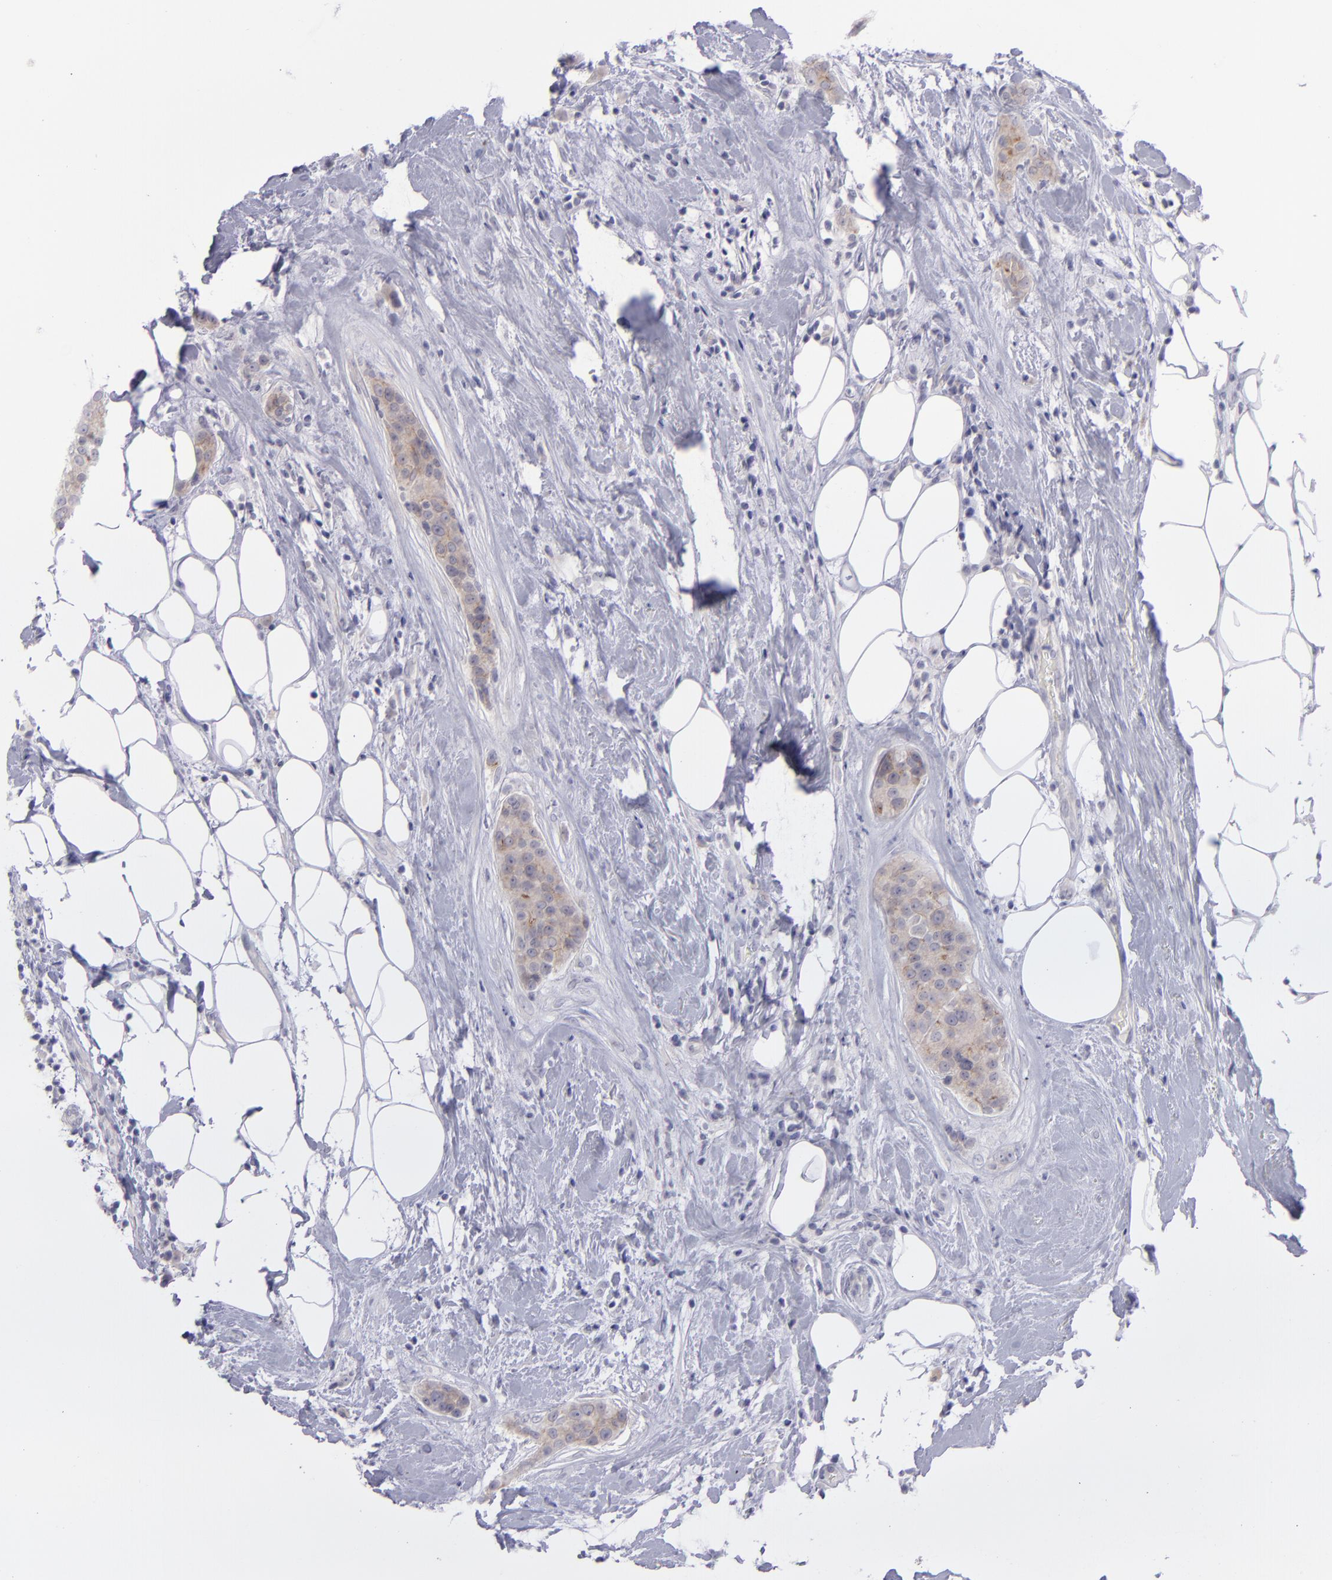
{"staining": {"intensity": "weak", "quantity": "25%-75%", "location": "cytoplasmic/membranous"}, "tissue": "breast cancer", "cell_type": "Tumor cells", "image_type": "cancer", "snomed": [{"axis": "morphology", "description": "Duct carcinoma"}, {"axis": "topography", "description": "Breast"}], "caption": "Immunohistochemical staining of breast invasive ductal carcinoma exhibits low levels of weak cytoplasmic/membranous positivity in about 25%-75% of tumor cells.", "gene": "EVPL", "patient": {"sex": "female", "age": 45}}